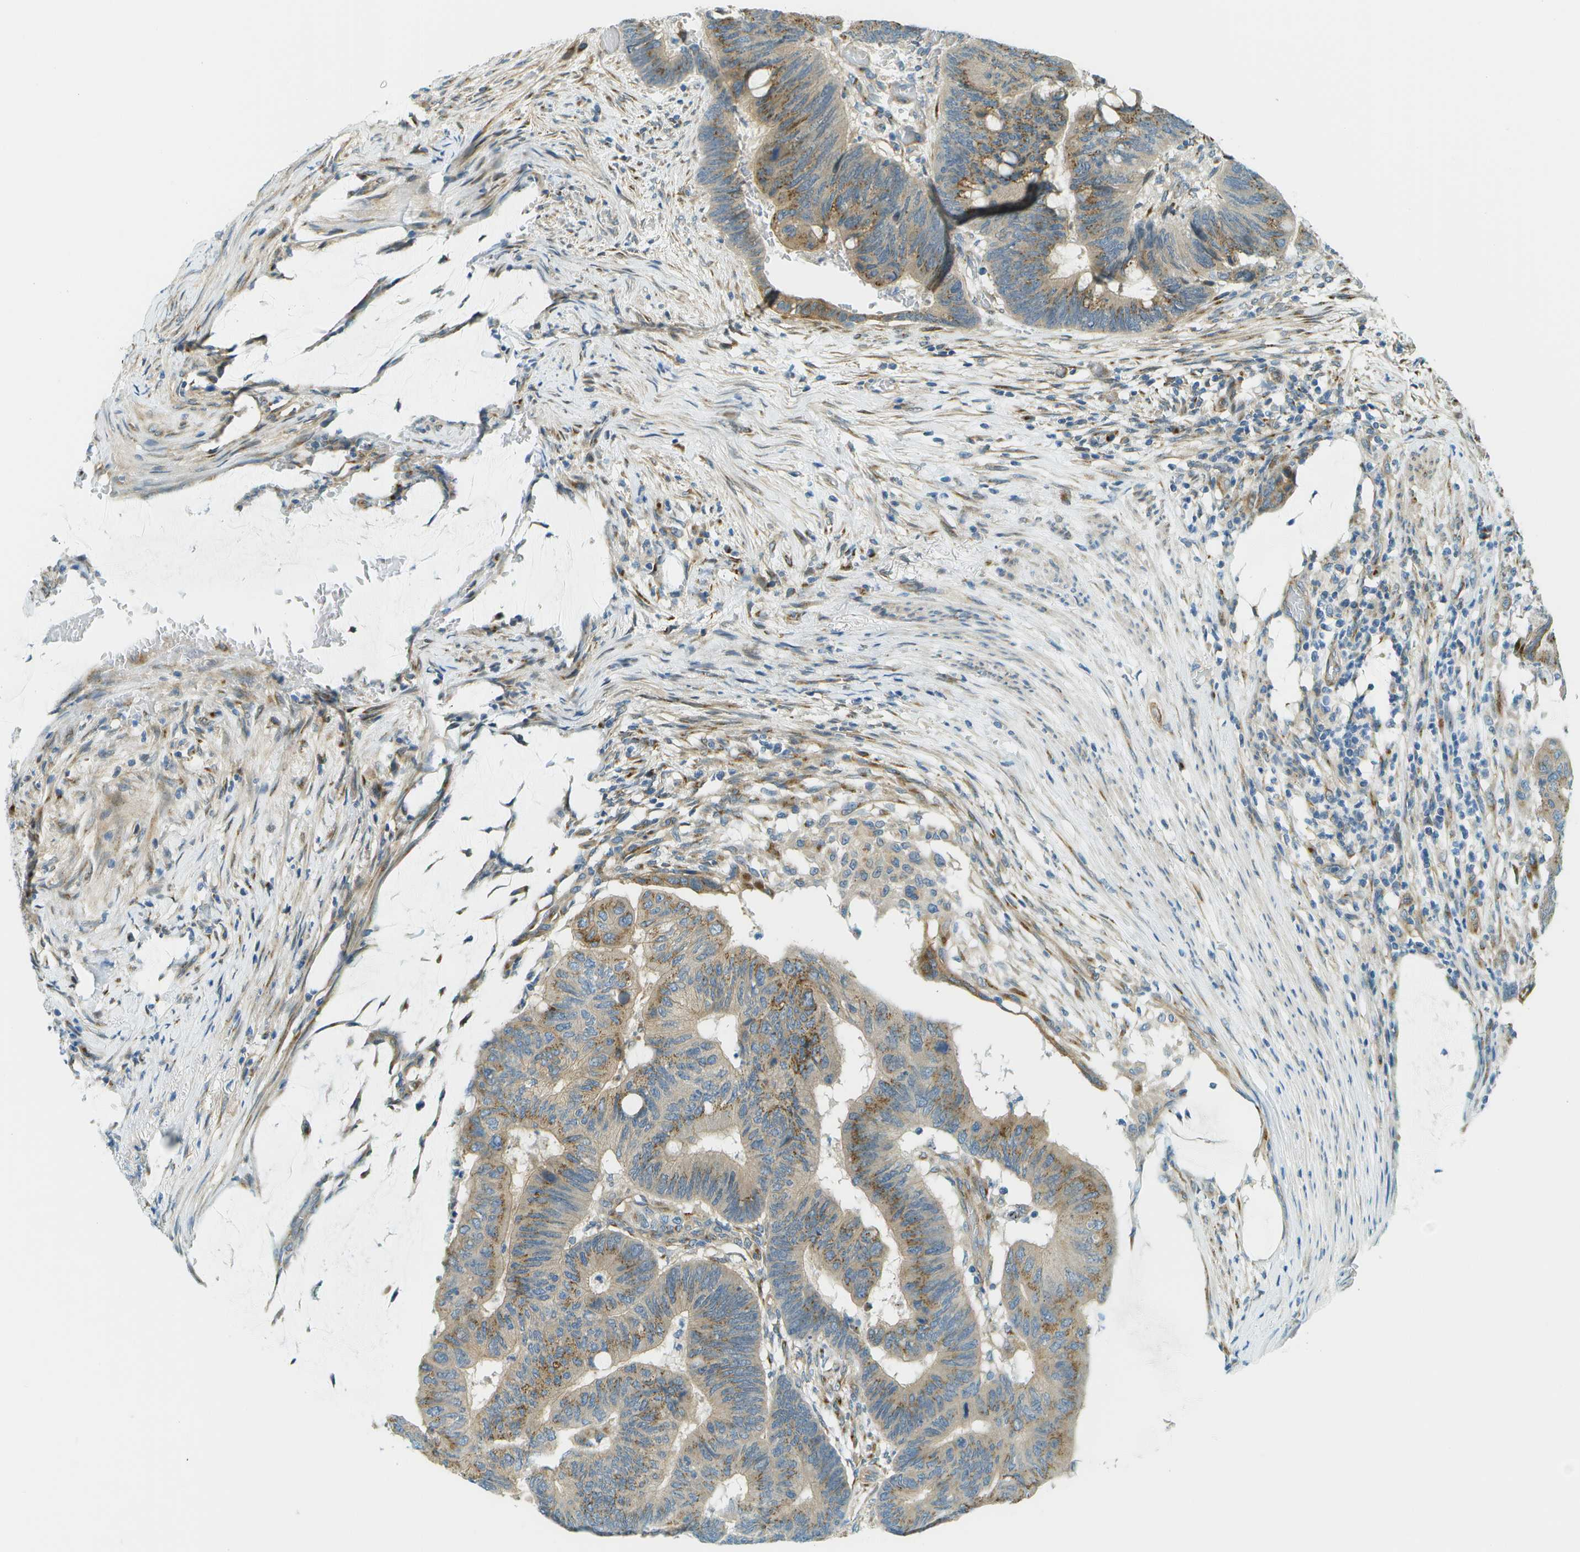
{"staining": {"intensity": "moderate", "quantity": ">75%", "location": "cytoplasmic/membranous"}, "tissue": "colorectal cancer", "cell_type": "Tumor cells", "image_type": "cancer", "snomed": [{"axis": "morphology", "description": "Normal tissue, NOS"}, {"axis": "morphology", "description": "Adenocarcinoma, NOS"}, {"axis": "topography", "description": "Rectum"}], "caption": "Immunohistochemical staining of colorectal adenocarcinoma reveals moderate cytoplasmic/membranous protein positivity in about >75% of tumor cells.", "gene": "ACBD3", "patient": {"sex": "male", "age": 92}}